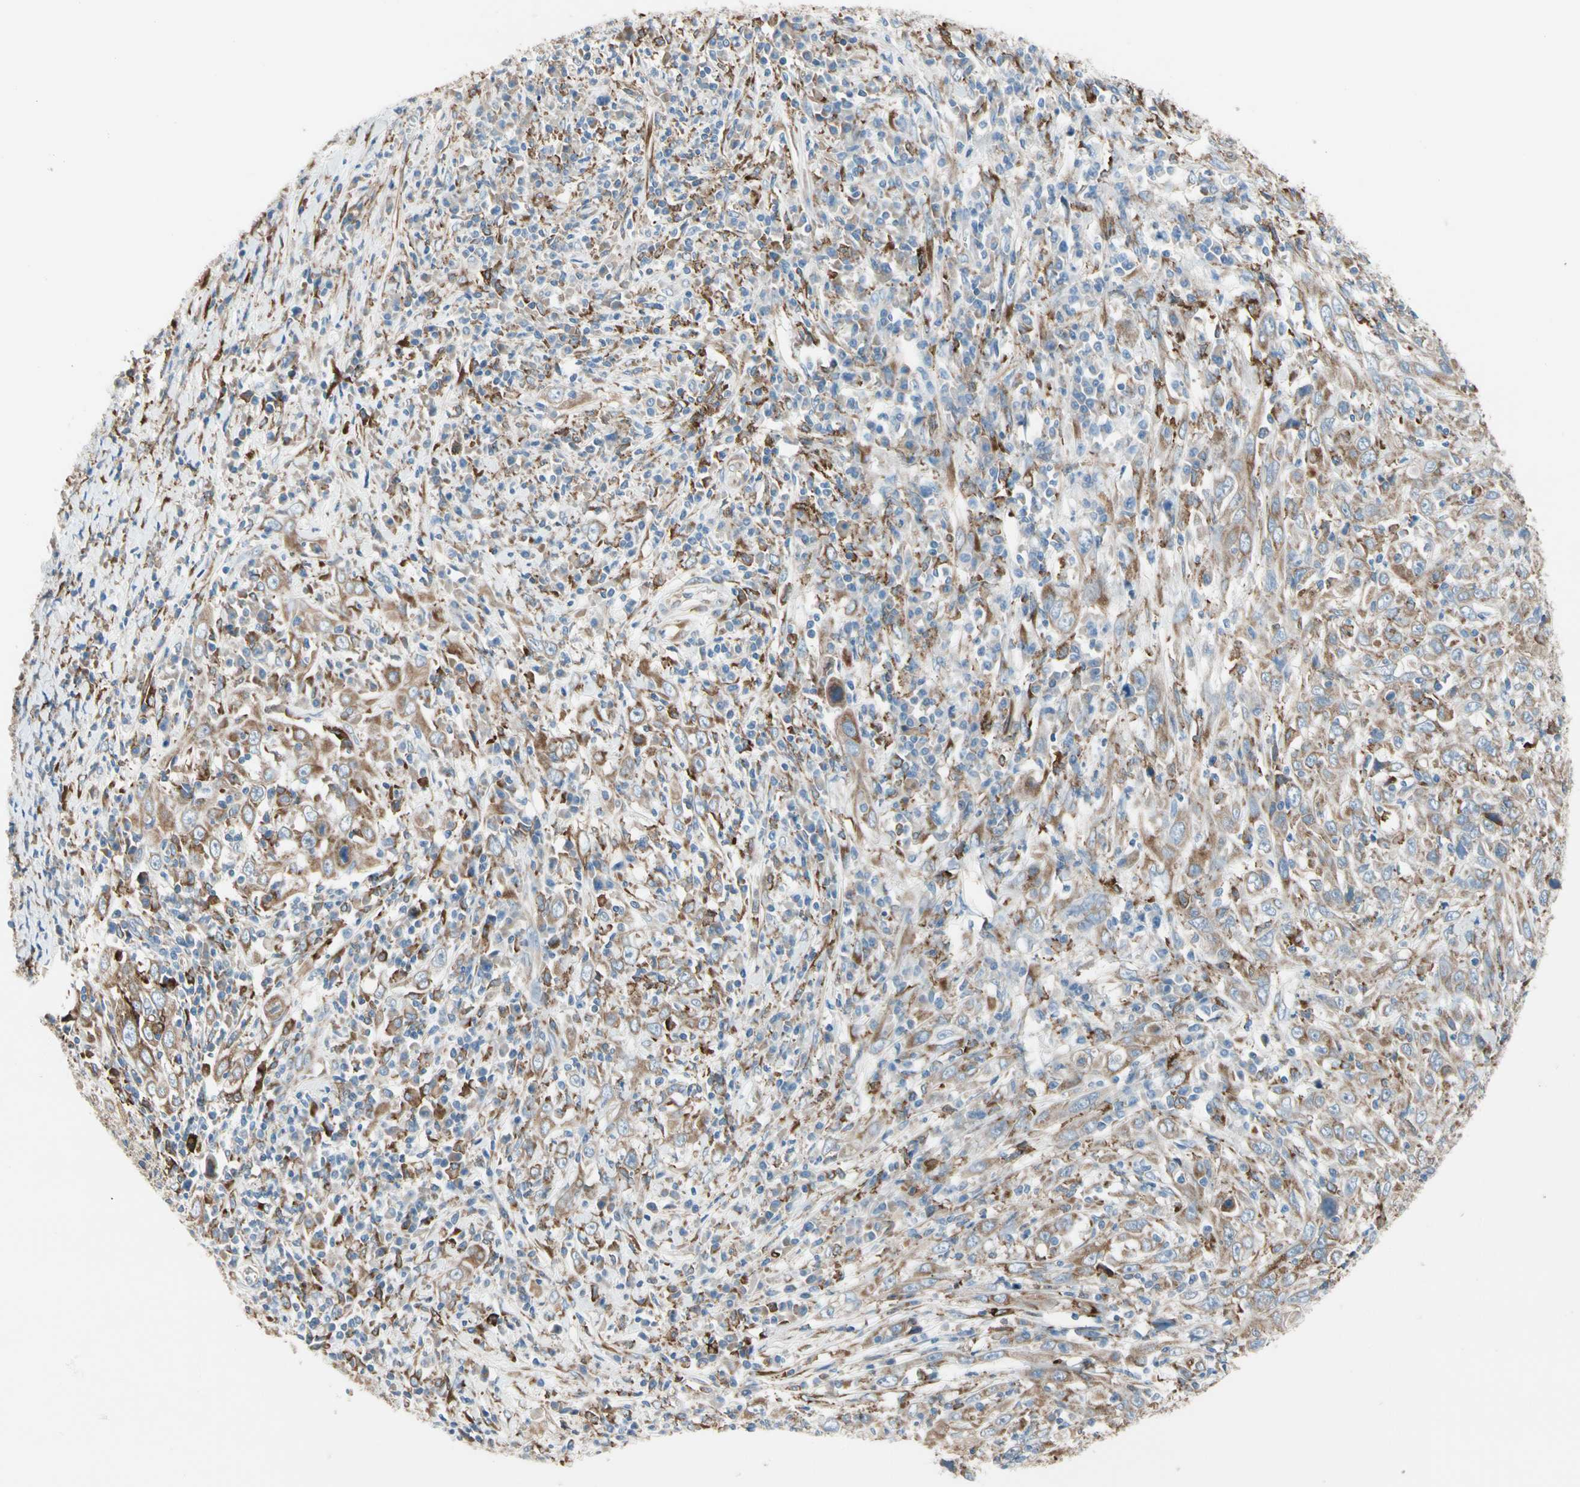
{"staining": {"intensity": "moderate", "quantity": ">75%", "location": "cytoplasmic/membranous"}, "tissue": "cervical cancer", "cell_type": "Tumor cells", "image_type": "cancer", "snomed": [{"axis": "morphology", "description": "Squamous cell carcinoma, NOS"}, {"axis": "topography", "description": "Cervix"}], "caption": "Immunohistochemical staining of human cervical squamous cell carcinoma demonstrates medium levels of moderate cytoplasmic/membranous staining in about >75% of tumor cells.", "gene": "LRPAP1", "patient": {"sex": "female", "age": 46}}